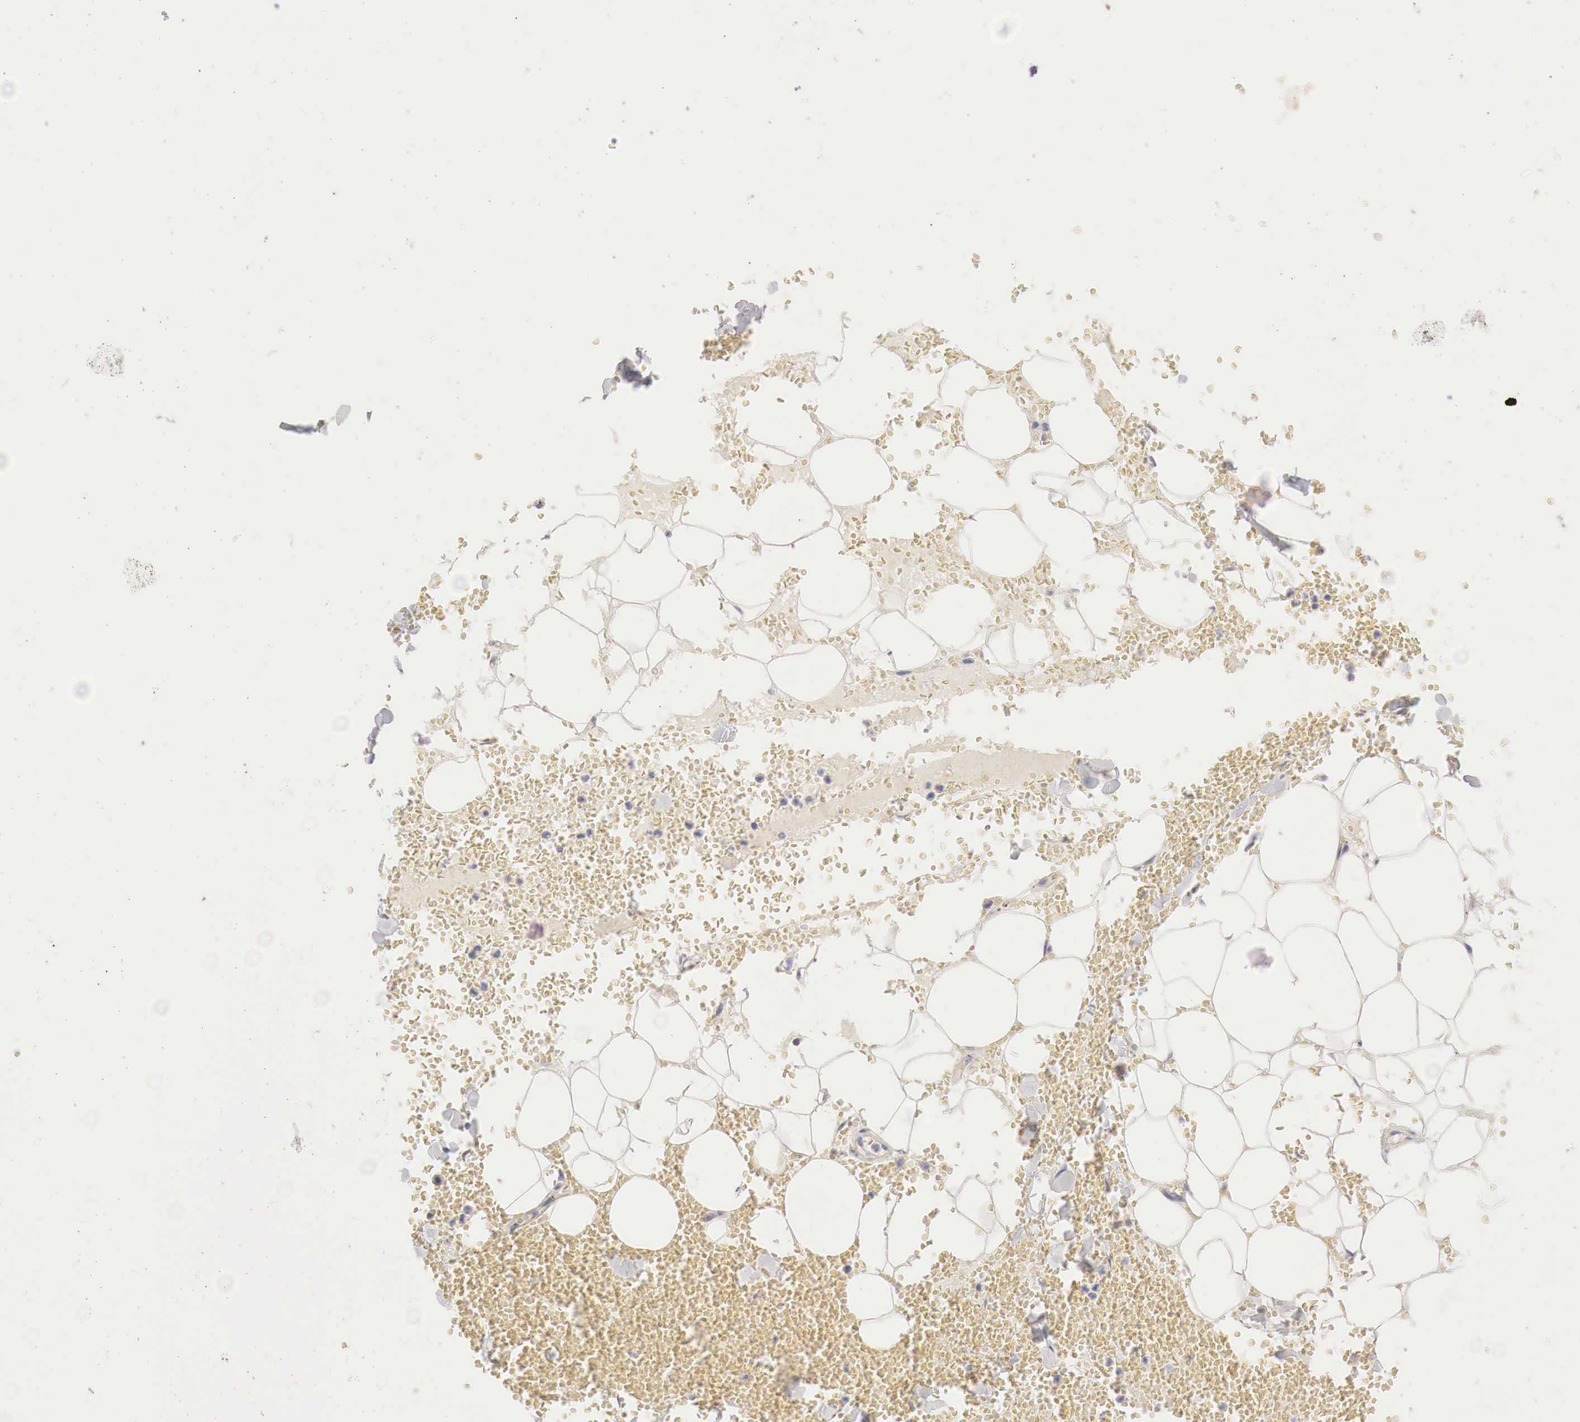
{"staining": {"intensity": "negative", "quantity": "none", "location": "none"}, "tissue": "adipose tissue", "cell_type": "Adipocytes", "image_type": "normal", "snomed": [{"axis": "morphology", "description": "Normal tissue, NOS"}, {"axis": "morphology", "description": "Inflammation, NOS"}, {"axis": "topography", "description": "Lymph node"}, {"axis": "topography", "description": "Peripheral nerve tissue"}], "caption": "A histopathology image of human adipose tissue is negative for staining in adipocytes.", "gene": "OTC", "patient": {"sex": "male", "age": 52}}